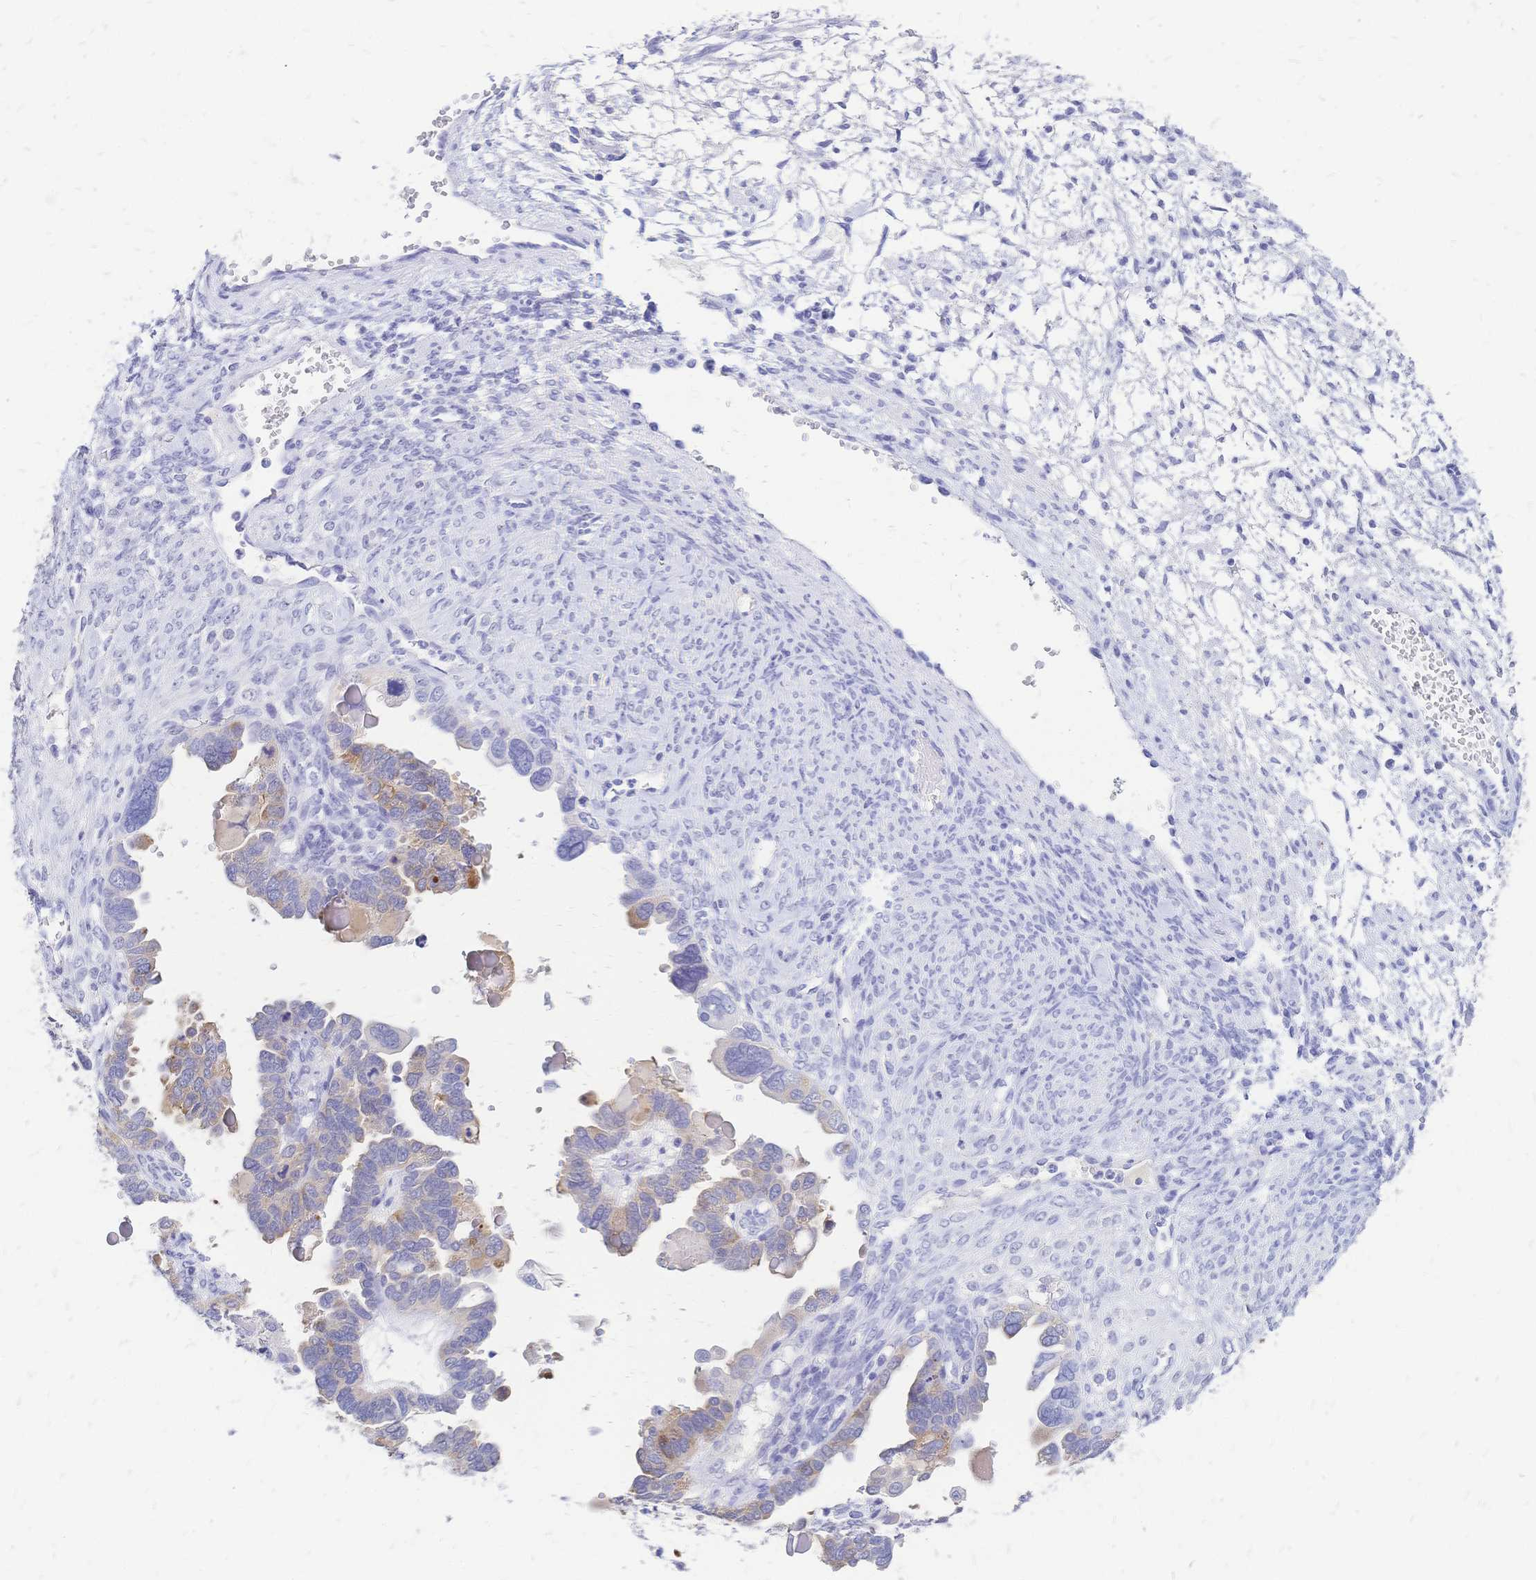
{"staining": {"intensity": "weak", "quantity": "25%-75%", "location": "cytoplasmic/membranous"}, "tissue": "ovarian cancer", "cell_type": "Tumor cells", "image_type": "cancer", "snomed": [{"axis": "morphology", "description": "Cystadenocarcinoma, serous, NOS"}, {"axis": "topography", "description": "Ovary"}], "caption": "The photomicrograph displays immunohistochemical staining of ovarian serous cystadenocarcinoma. There is weak cytoplasmic/membranous staining is present in approximately 25%-75% of tumor cells.", "gene": "FA2H", "patient": {"sex": "female", "age": 51}}